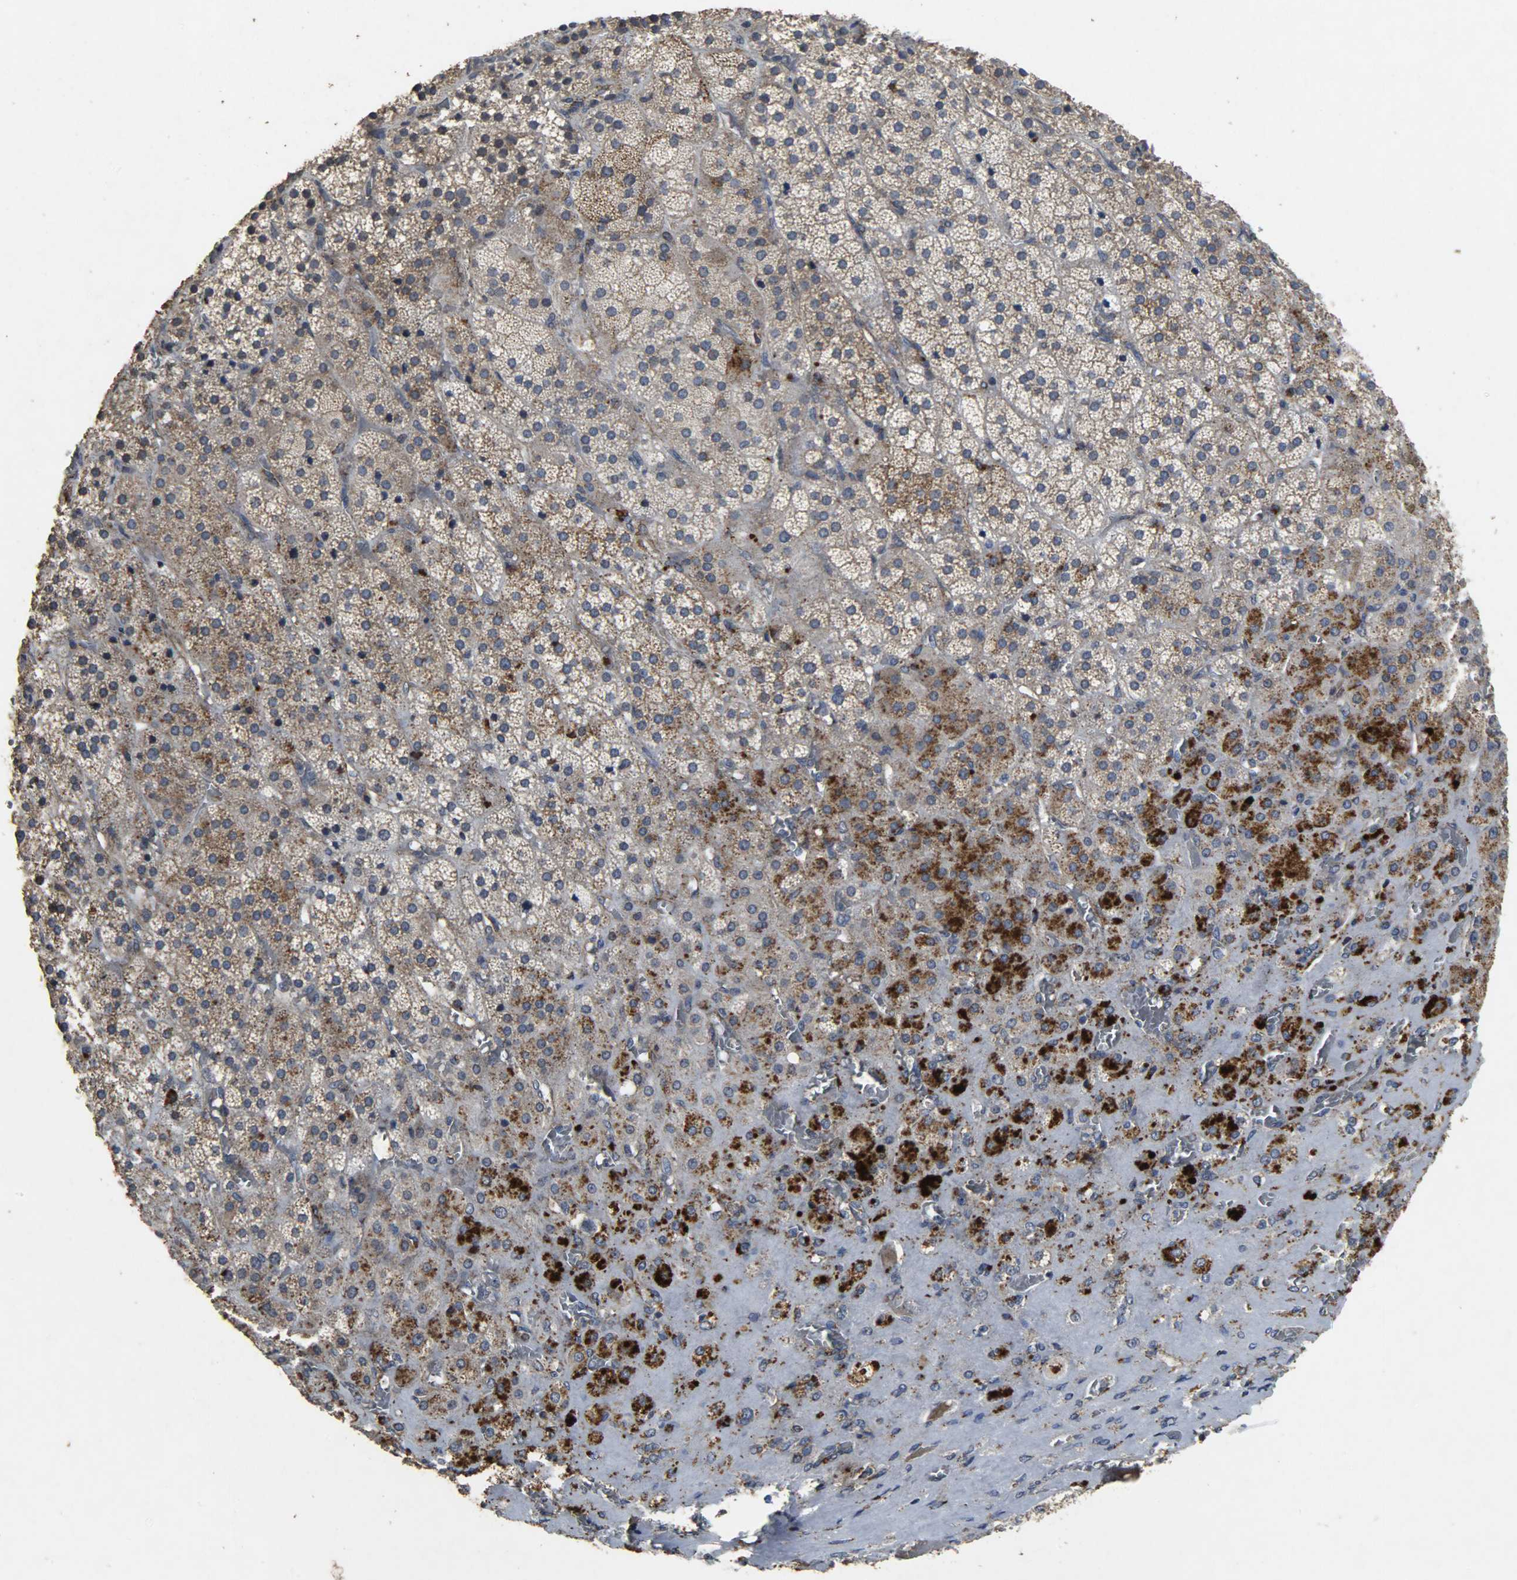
{"staining": {"intensity": "strong", "quantity": "<25%", "location": "cytoplasmic/membranous"}, "tissue": "adrenal gland", "cell_type": "Glandular cells", "image_type": "normal", "snomed": [{"axis": "morphology", "description": "Normal tissue, NOS"}, {"axis": "topography", "description": "Adrenal gland"}], "caption": "Brown immunohistochemical staining in benign adrenal gland displays strong cytoplasmic/membranous positivity in approximately <25% of glandular cells. (DAB (3,3'-diaminobenzidine) = brown stain, brightfield microscopy at high magnification).", "gene": "TPM4", "patient": {"sex": "female", "age": 71}}